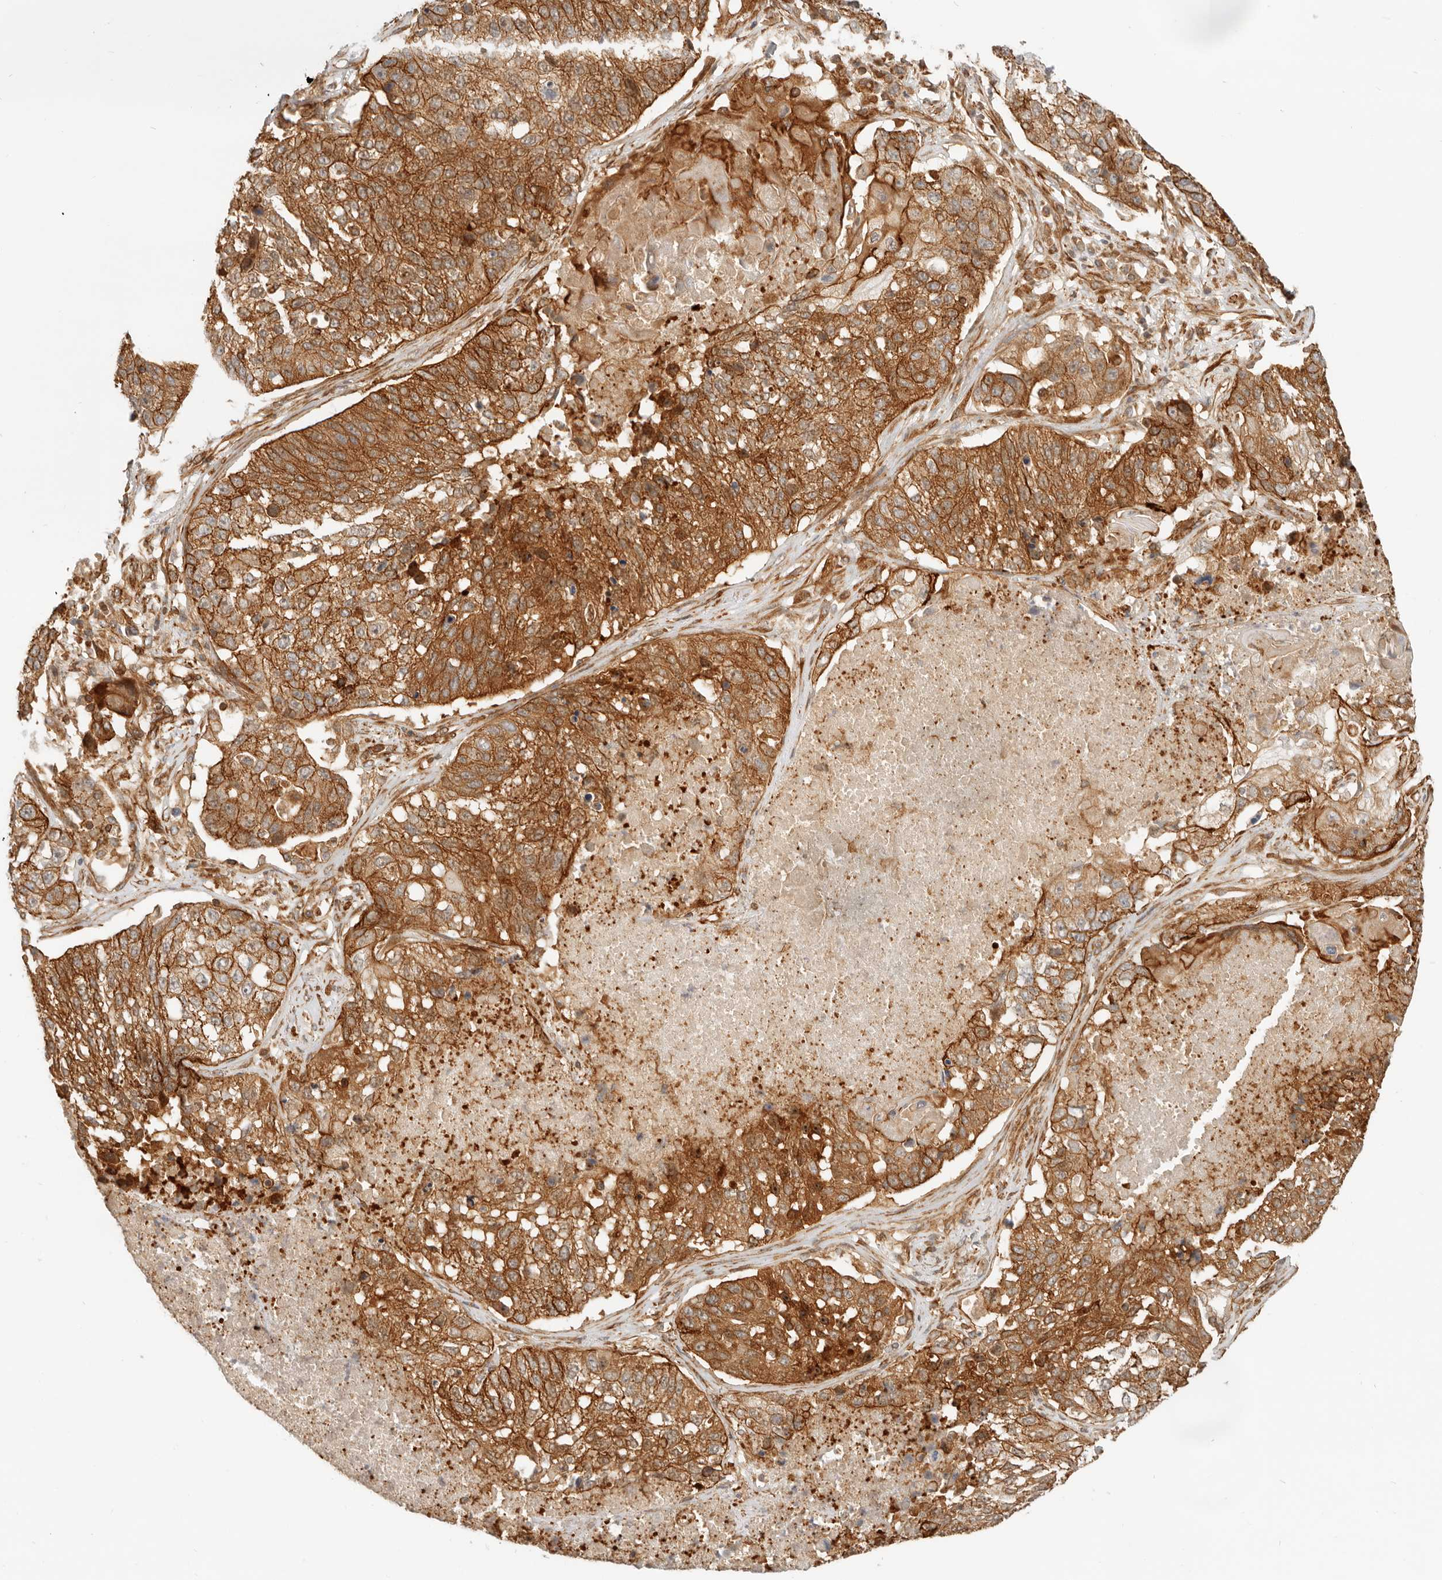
{"staining": {"intensity": "moderate", "quantity": ">75%", "location": "cytoplasmic/membranous"}, "tissue": "lung cancer", "cell_type": "Tumor cells", "image_type": "cancer", "snomed": [{"axis": "morphology", "description": "Squamous cell carcinoma, NOS"}, {"axis": "topography", "description": "Lung"}], "caption": "Protein expression analysis of human lung squamous cell carcinoma reveals moderate cytoplasmic/membranous positivity in about >75% of tumor cells.", "gene": "UFSP1", "patient": {"sex": "male", "age": 61}}